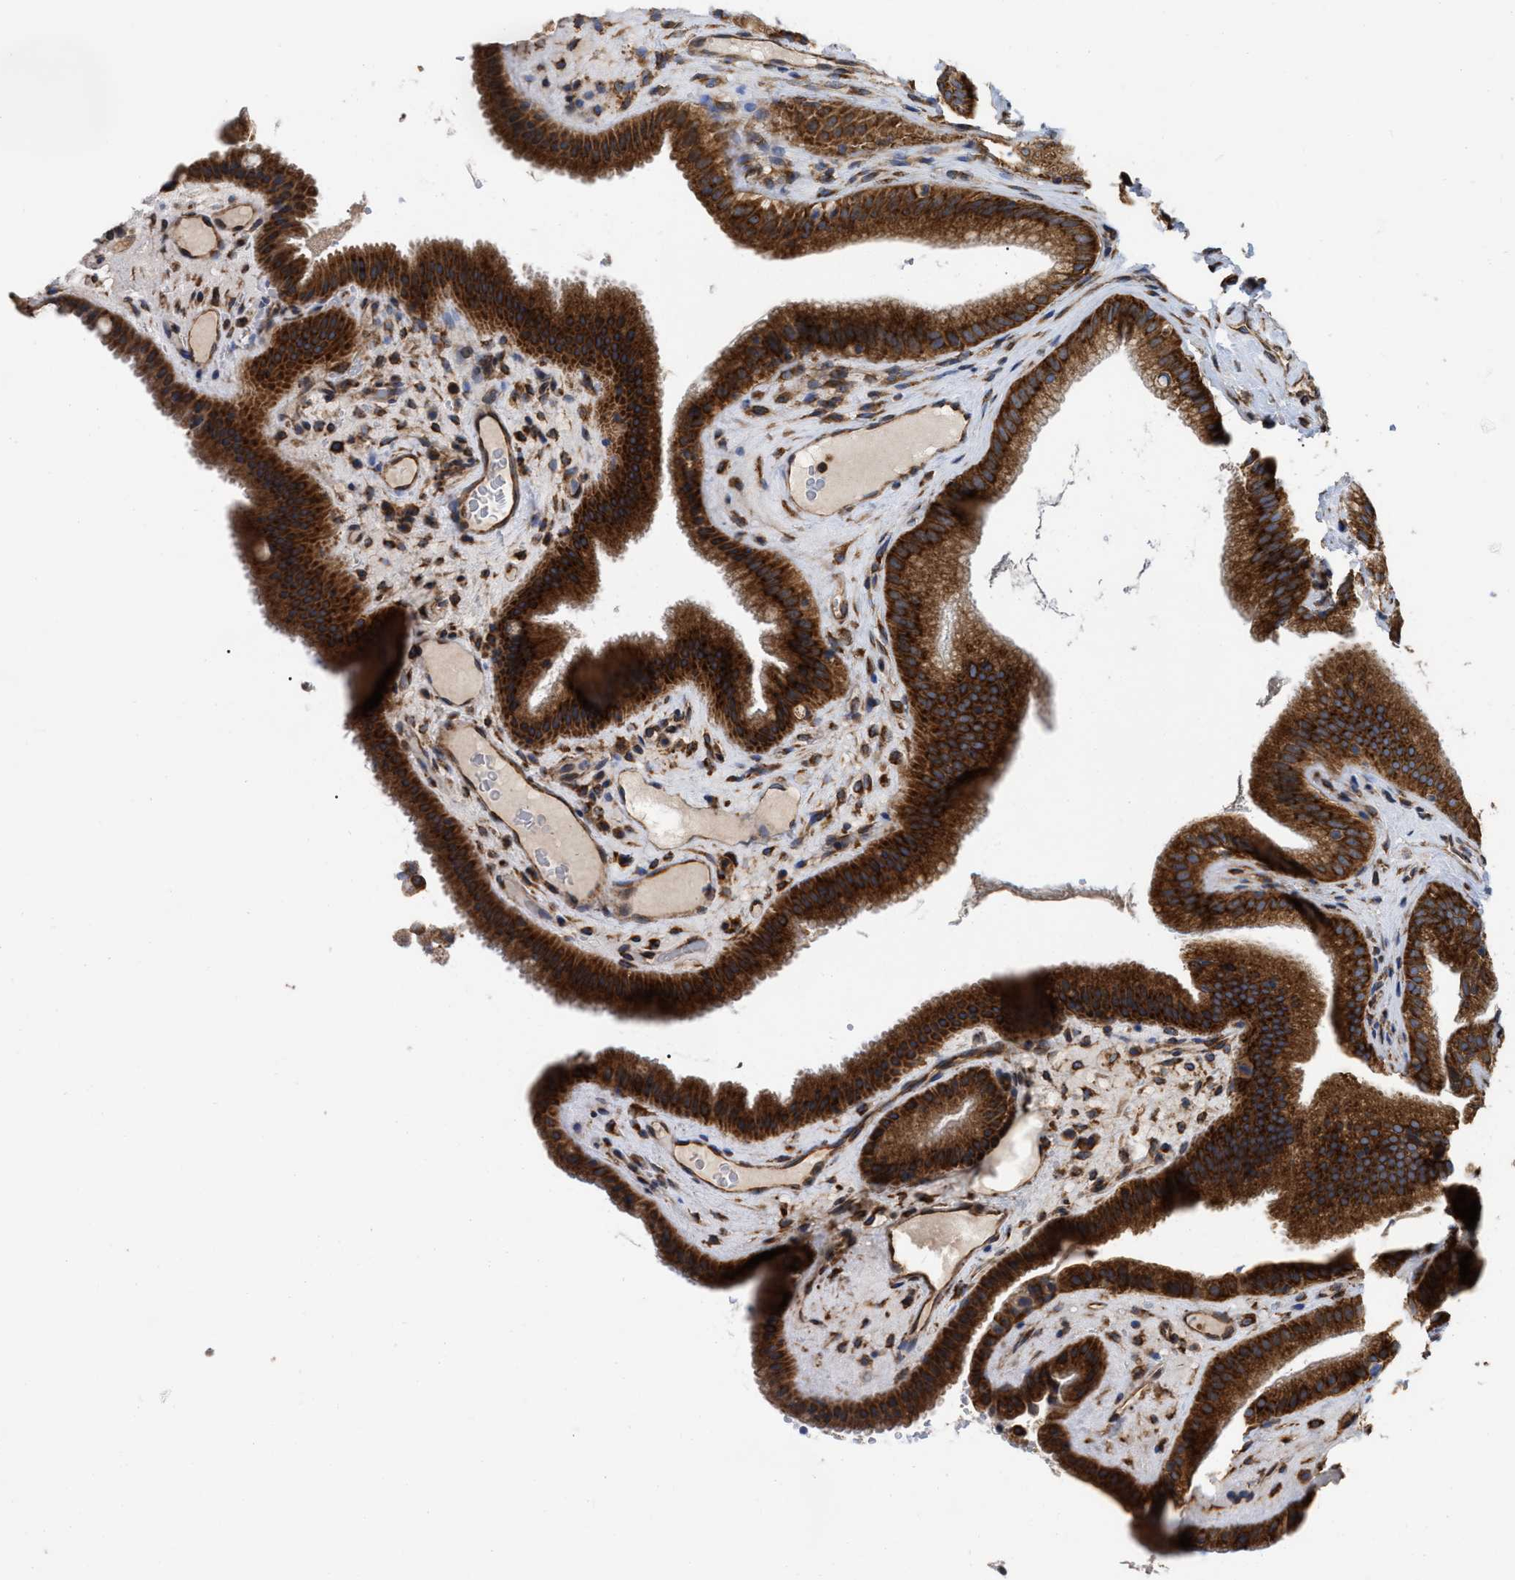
{"staining": {"intensity": "strong", "quantity": ">75%", "location": "cytoplasmic/membranous"}, "tissue": "gallbladder", "cell_type": "Glandular cells", "image_type": "normal", "snomed": [{"axis": "morphology", "description": "Normal tissue, NOS"}, {"axis": "topography", "description": "Gallbladder"}], "caption": "Immunohistochemistry micrograph of unremarkable gallbladder: human gallbladder stained using IHC exhibits high levels of strong protein expression localized specifically in the cytoplasmic/membranous of glandular cells, appearing as a cytoplasmic/membranous brown color.", "gene": "FAM120A", "patient": {"sex": "male", "age": 49}}